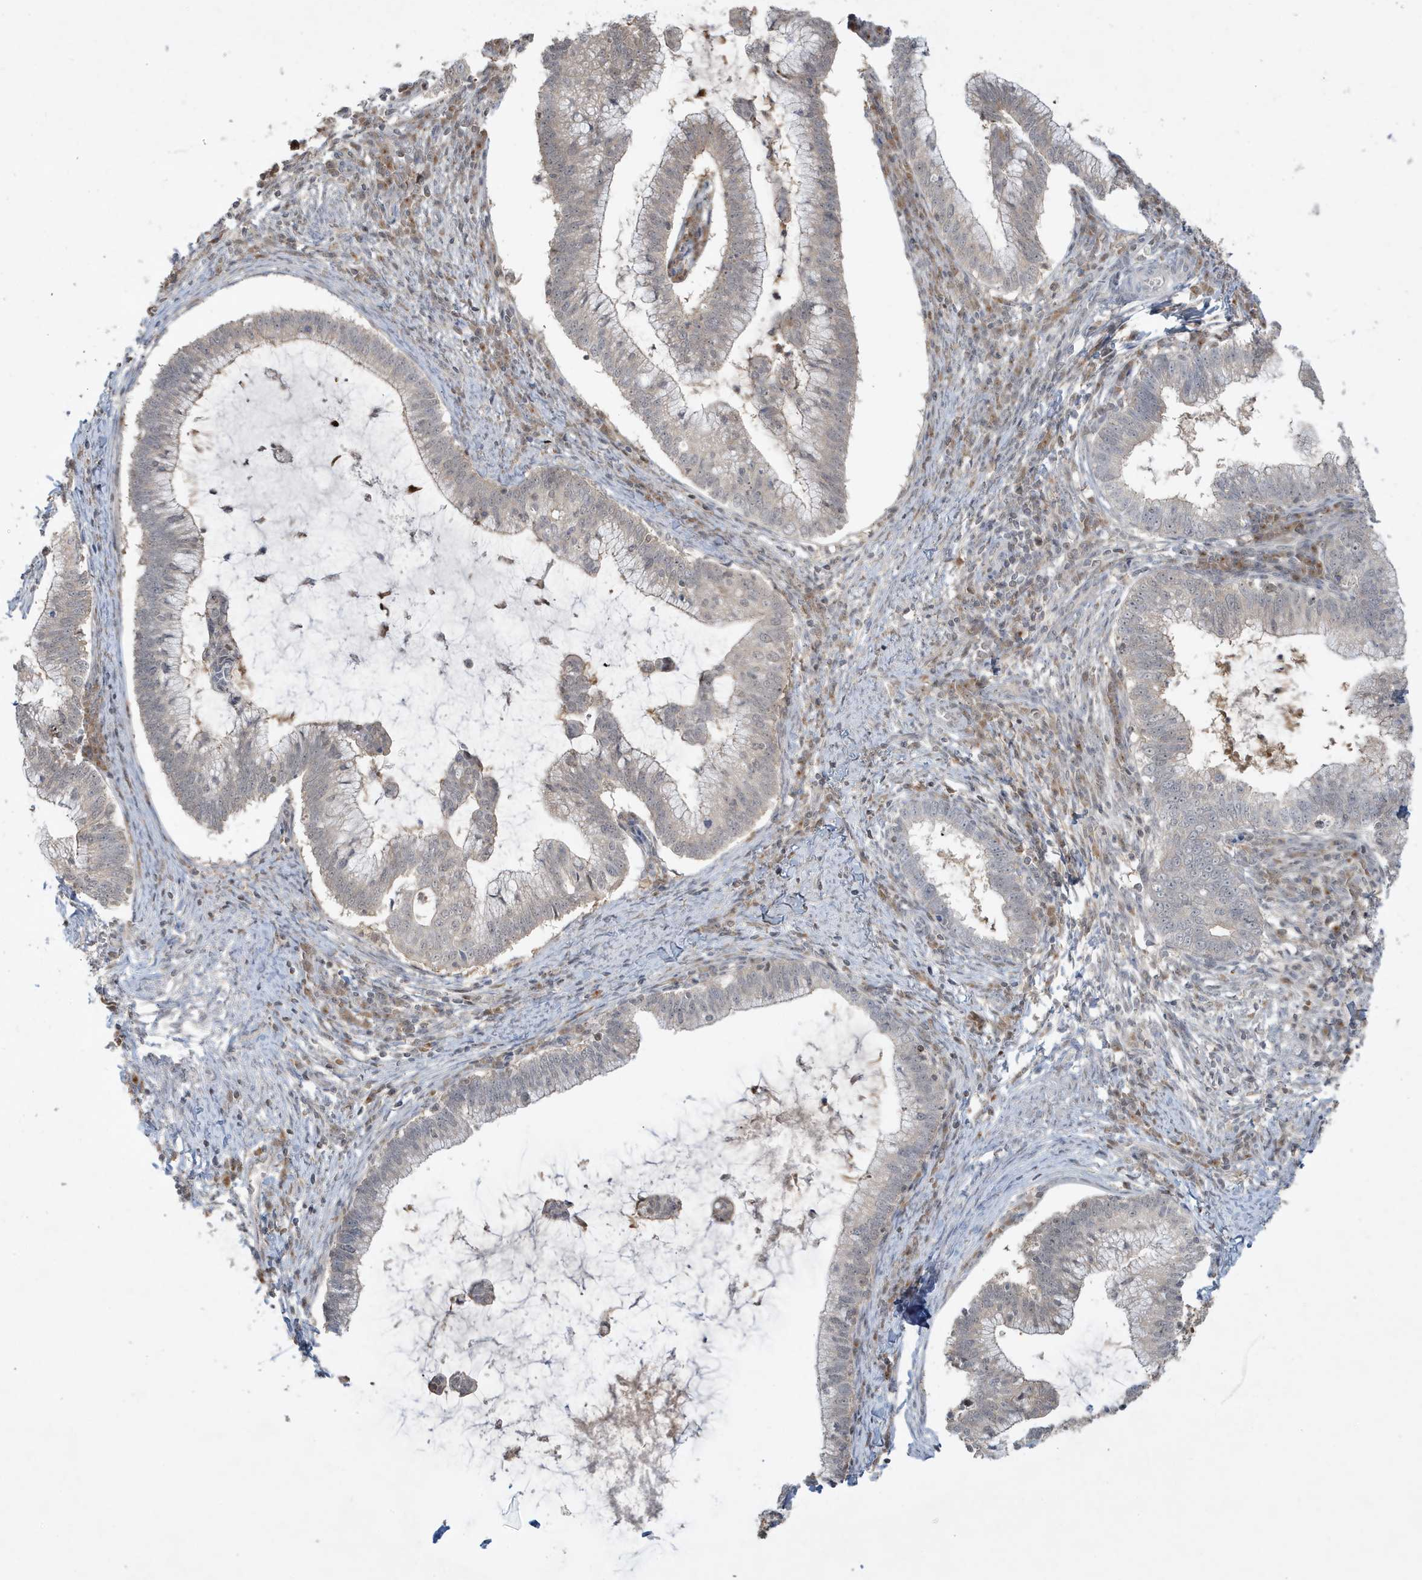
{"staining": {"intensity": "weak", "quantity": "<25%", "location": "cytoplasmic/membranous"}, "tissue": "cervical cancer", "cell_type": "Tumor cells", "image_type": "cancer", "snomed": [{"axis": "morphology", "description": "Adenocarcinoma, NOS"}, {"axis": "topography", "description": "Cervix"}], "caption": "Micrograph shows no protein staining in tumor cells of cervical cancer (adenocarcinoma) tissue.", "gene": "PRRT3", "patient": {"sex": "female", "age": 36}}